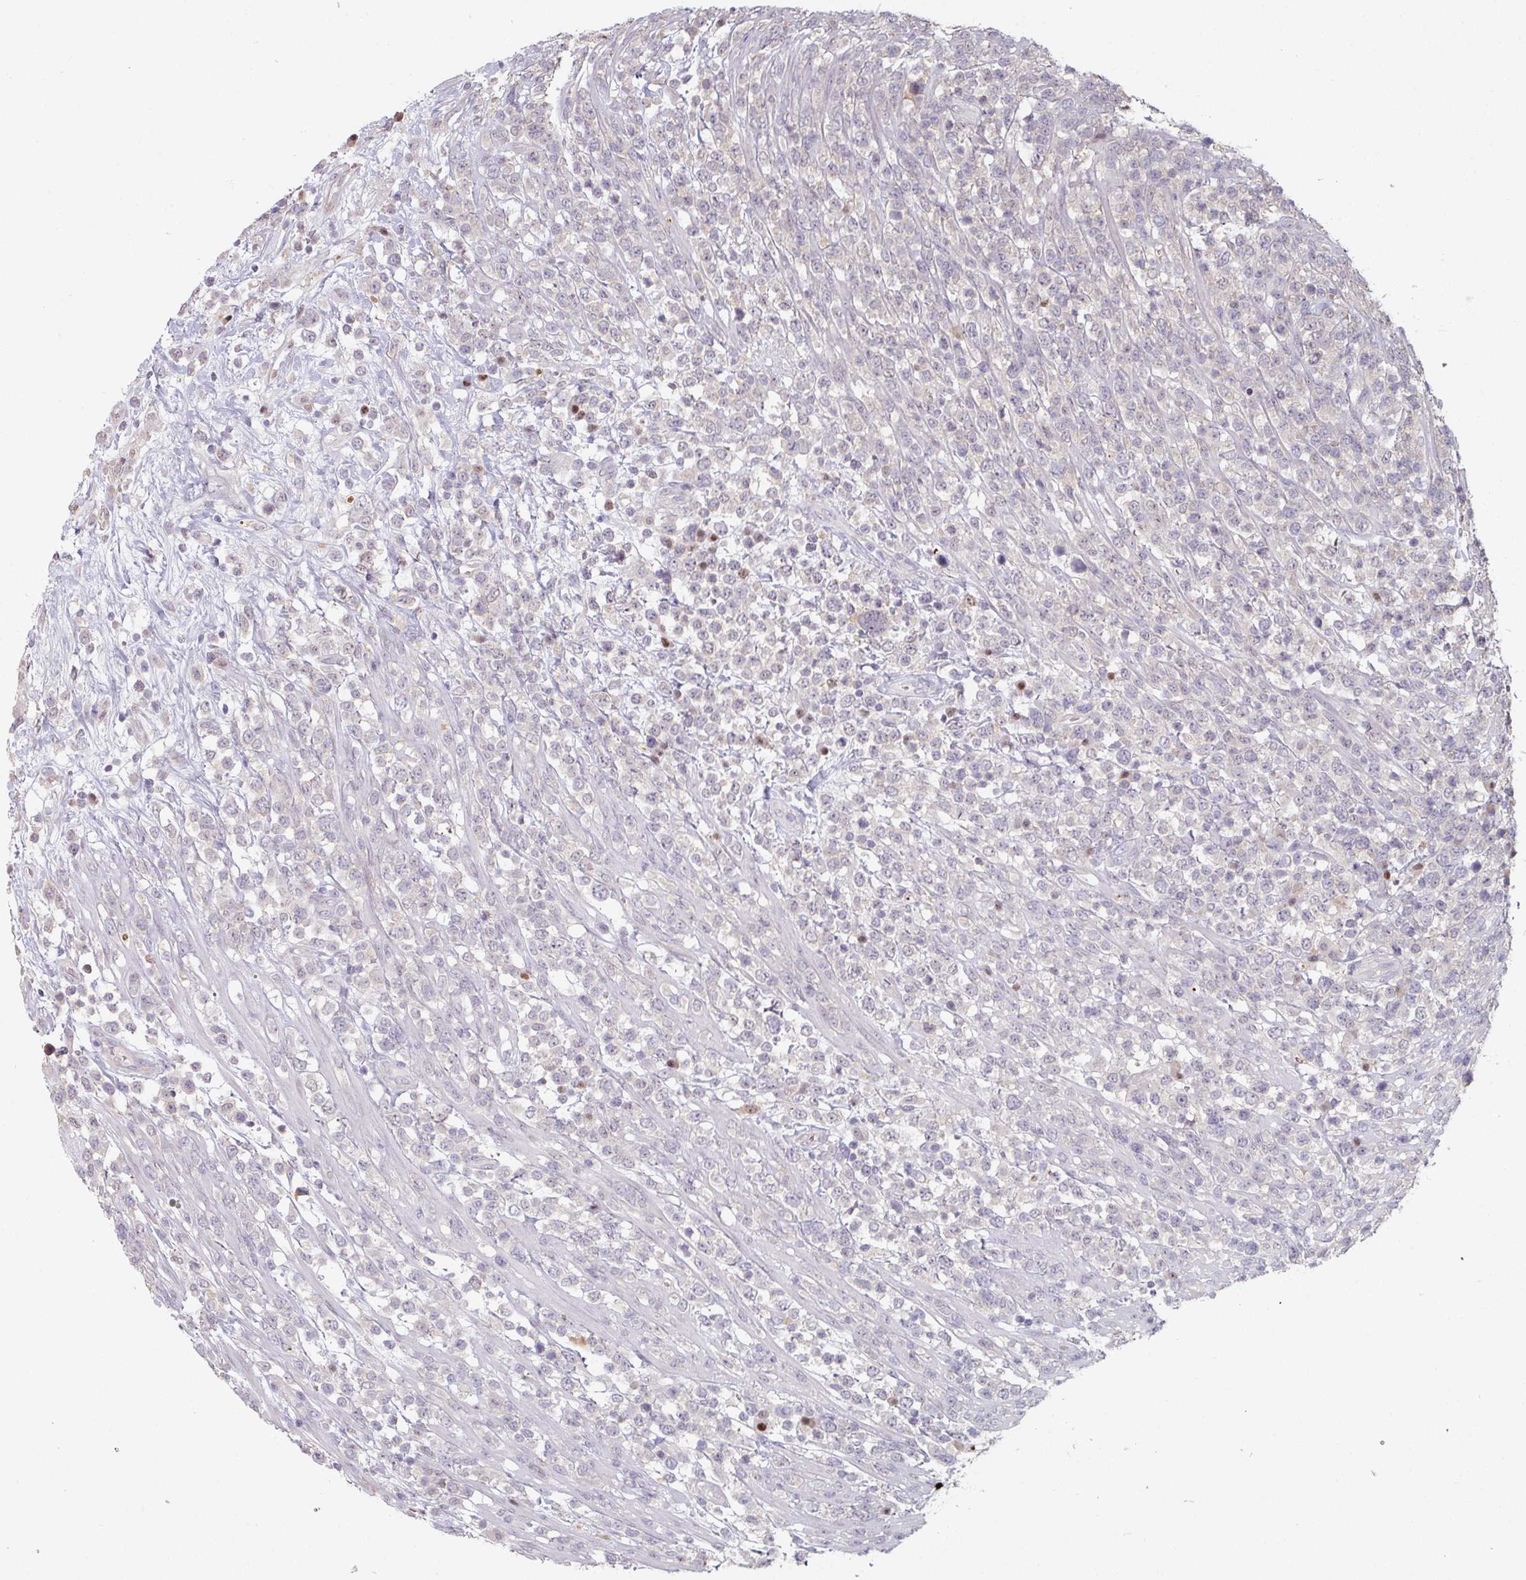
{"staining": {"intensity": "negative", "quantity": "none", "location": "none"}, "tissue": "lymphoma", "cell_type": "Tumor cells", "image_type": "cancer", "snomed": [{"axis": "morphology", "description": "Malignant lymphoma, non-Hodgkin's type, High grade"}, {"axis": "topography", "description": "Colon"}], "caption": "This micrograph is of malignant lymphoma, non-Hodgkin's type (high-grade) stained with immunohistochemistry (IHC) to label a protein in brown with the nuclei are counter-stained blue. There is no staining in tumor cells. Nuclei are stained in blue.", "gene": "ZBTB6", "patient": {"sex": "female", "age": 53}}